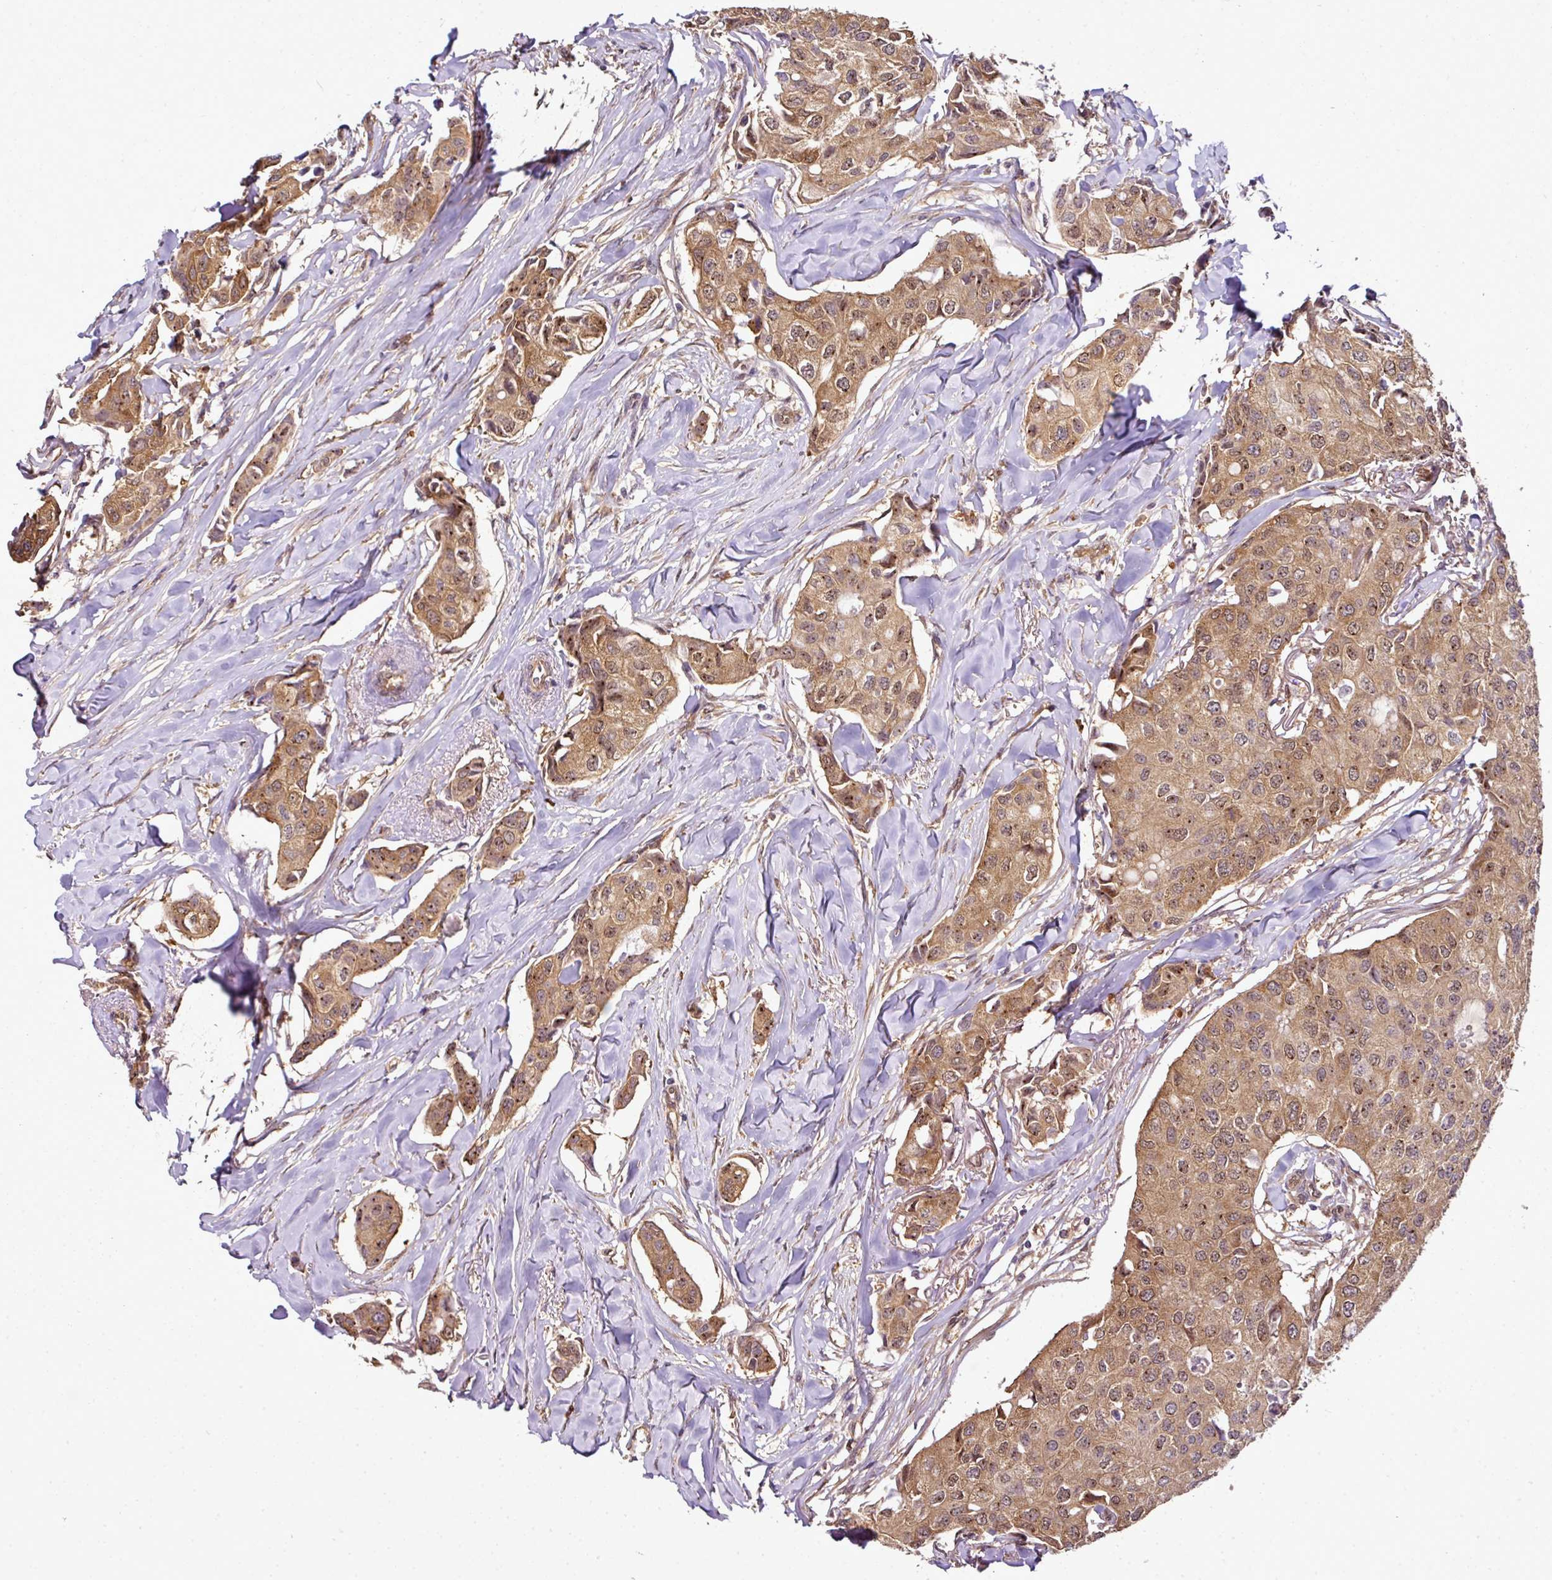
{"staining": {"intensity": "moderate", "quantity": ">75%", "location": "cytoplasmic/membranous,nuclear"}, "tissue": "breast cancer", "cell_type": "Tumor cells", "image_type": "cancer", "snomed": [{"axis": "morphology", "description": "Duct carcinoma"}, {"axis": "topography", "description": "Breast"}], "caption": "Immunohistochemical staining of intraductal carcinoma (breast) displays medium levels of moderate cytoplasmic/membranous and nuclear protein expression in approximately >75% of tumor cells.", "gene": "RBM4B", "patient": {"sex": "female", "age": 80}}